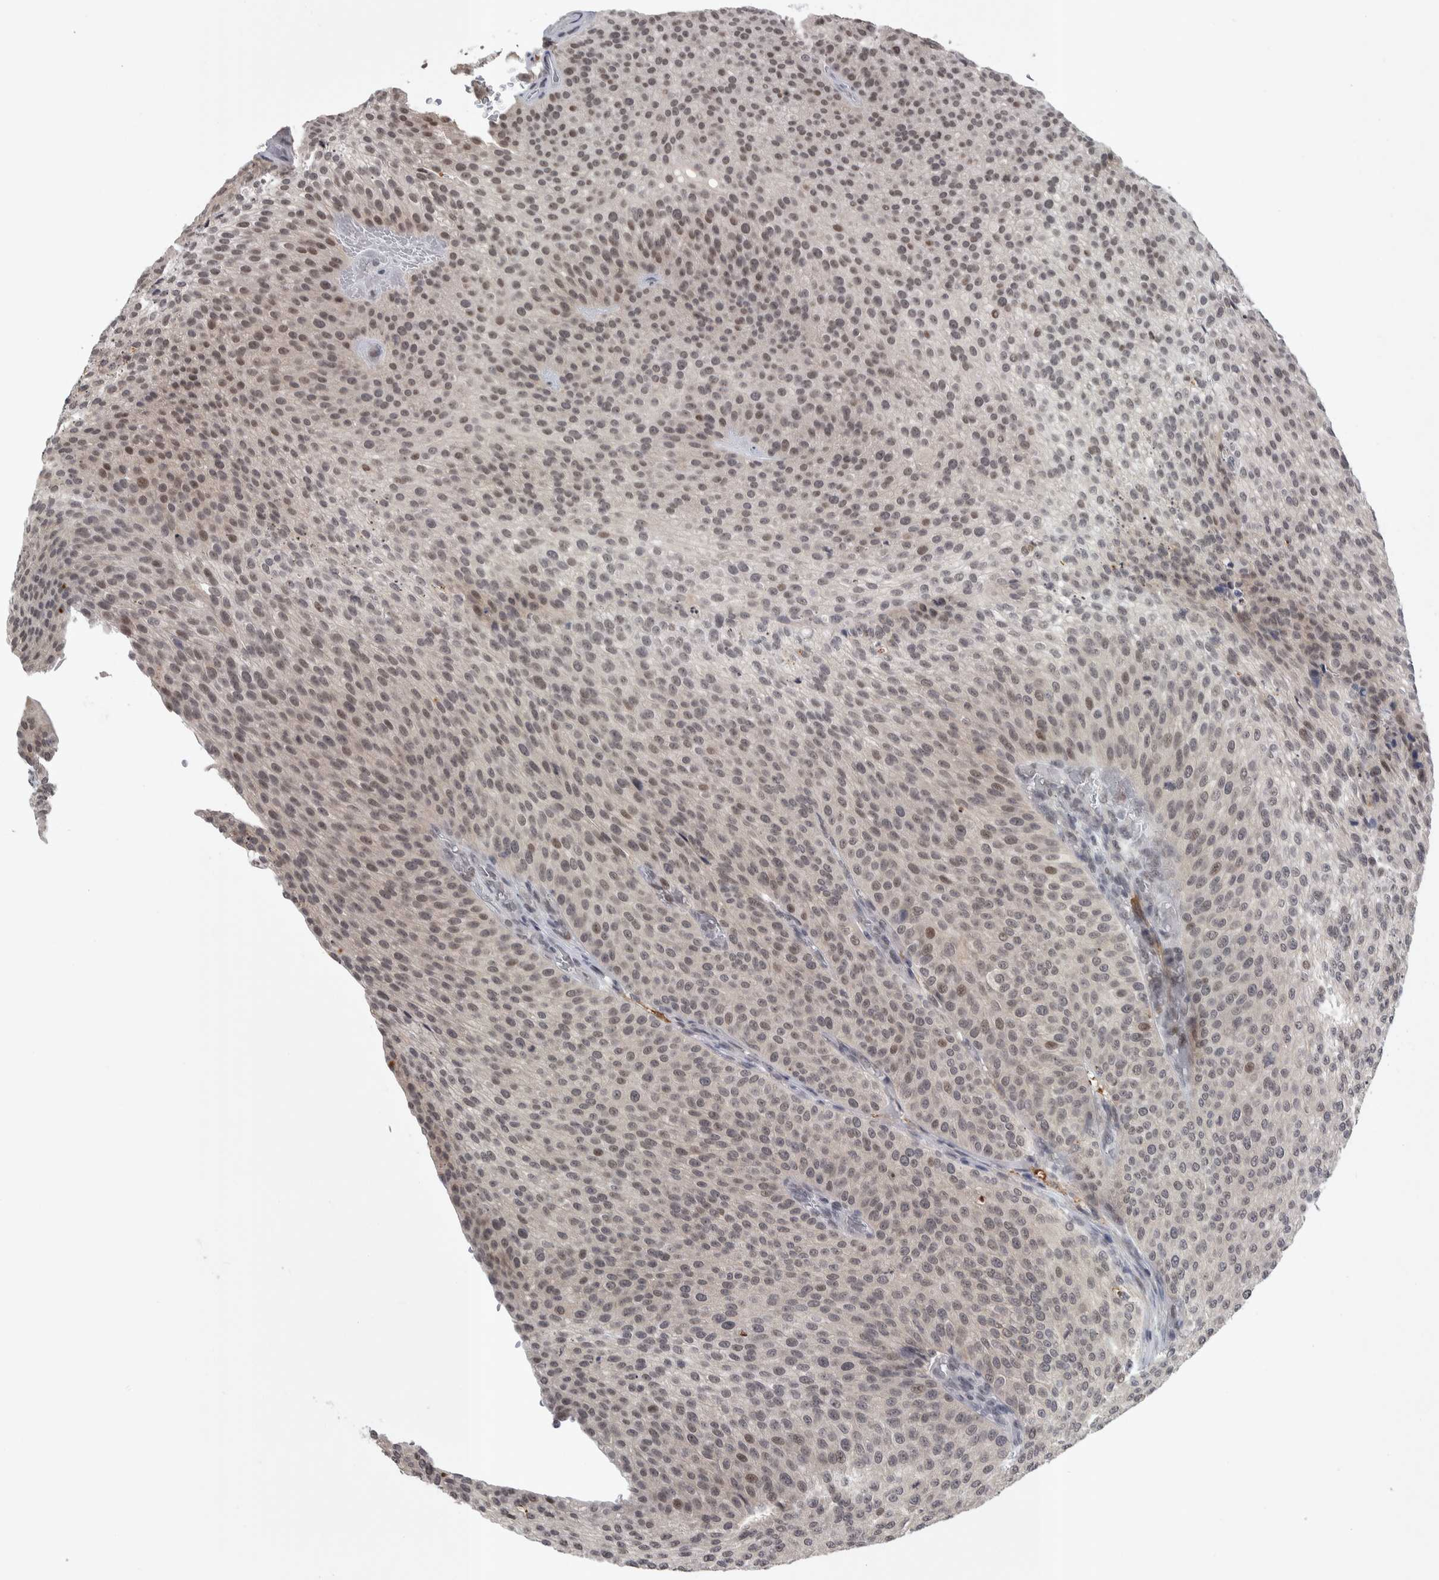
{"staining": {"intensity": "moderate", "quantity": "<25%", "location": "nuclear"}, "tissue": "urothelial cancer", "cell_type": "Tumor cells", "image_type": "cancer", "snomed": [{"axis": "morphology", "description": "Urothelial carcinoma, Low grade"}, {"axis": "topography", "description": "Smooth muscle"}, {"axis": "topography", "description": "Urinary bladder"}], "caption": "Tumor cells exhibit low levels of moderate nuclear staining in about <25% of cells in human urothelial carcinoma (low-grade).", "gene": "ZSCAN21", "patient": {"sex": "male", "age": 60}}